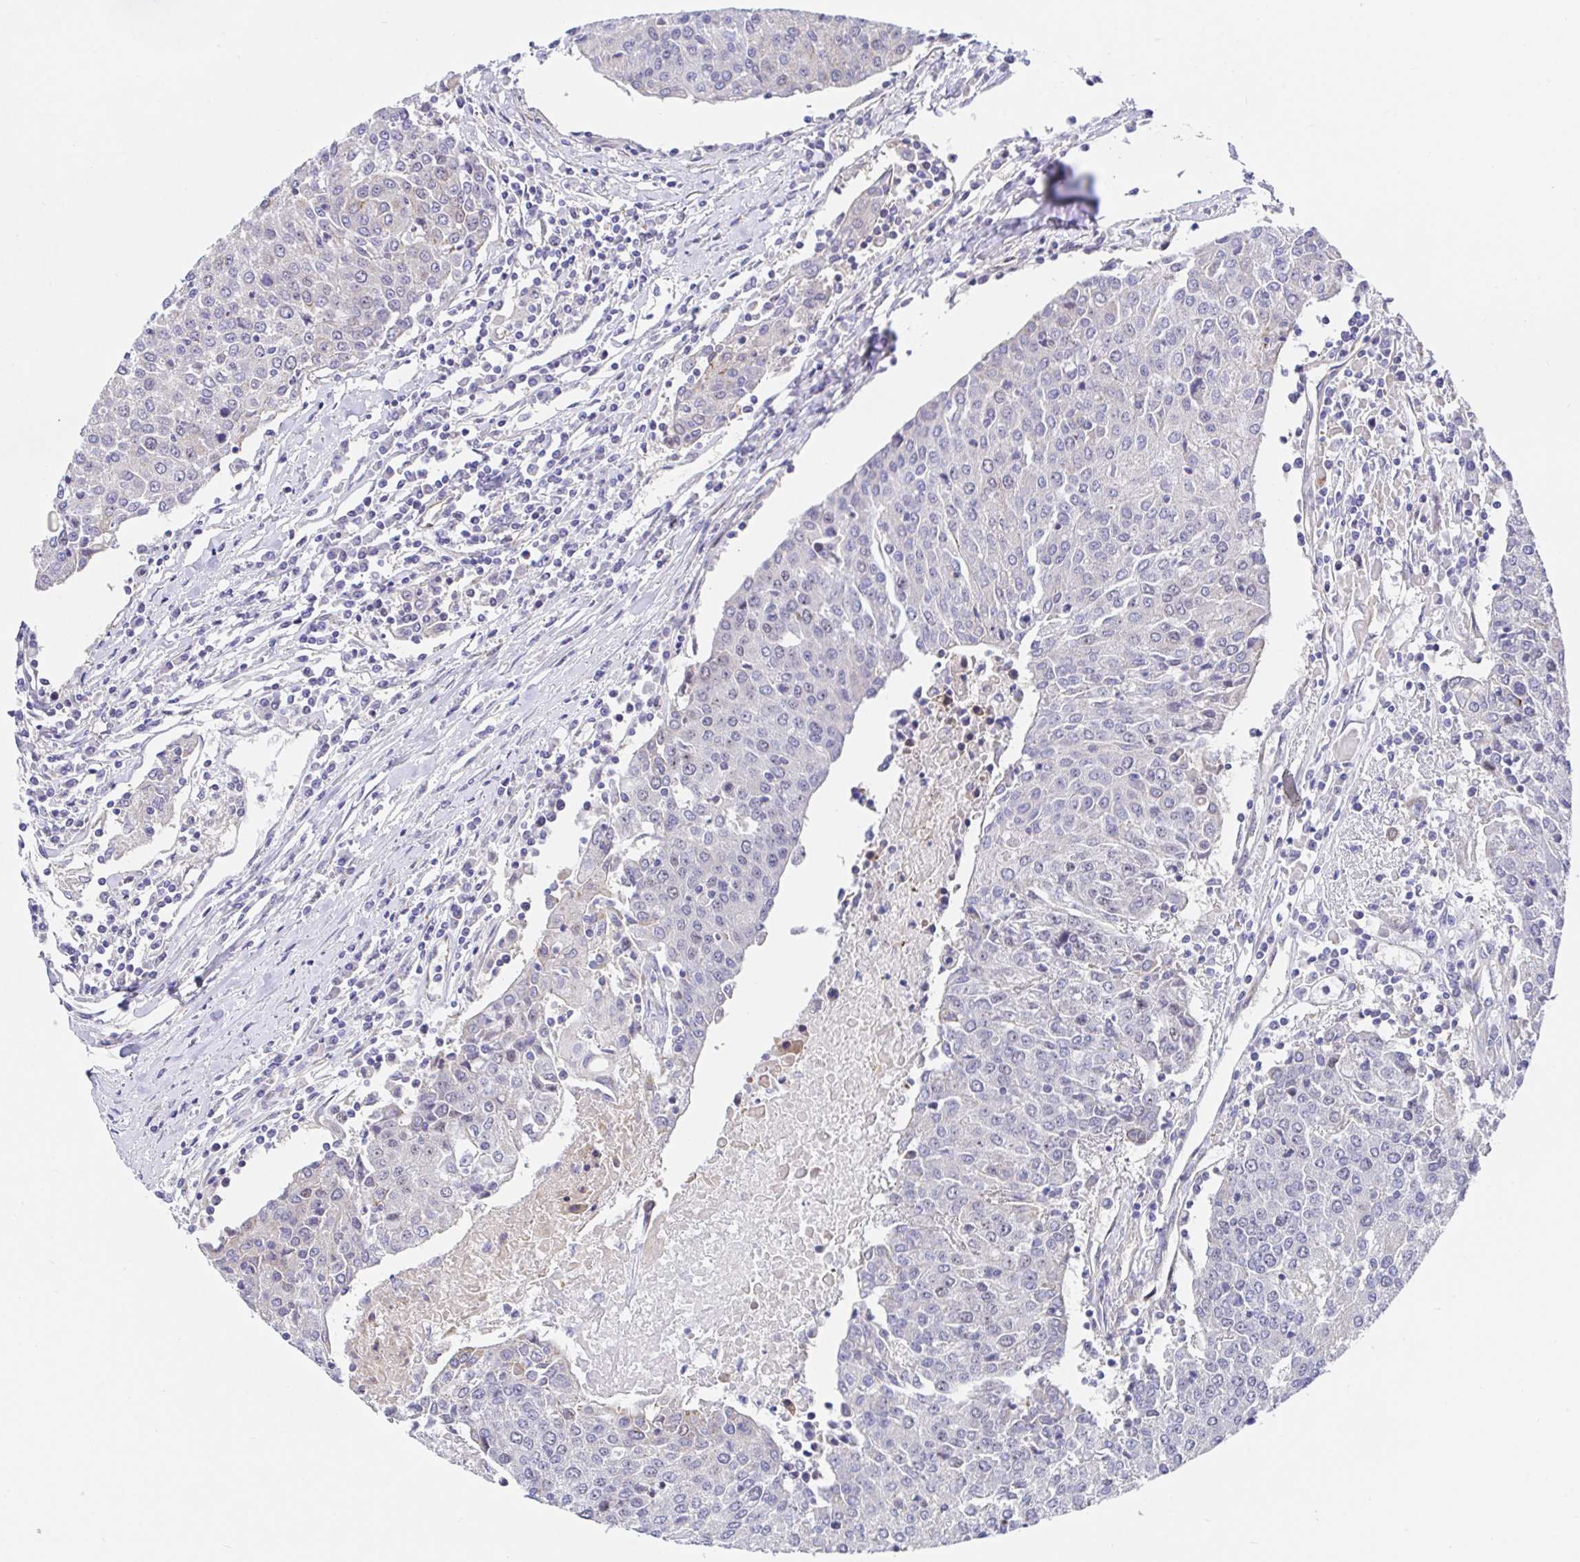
{"staining": {"intensity": "negative", "quantity": "none", "location": "none"}, "tissue": "urothelial cancer", "cell_type": "Tumor cells", "image_type": "cancer", "snomed": [{"axis": "morphology", "description": "Urothelial carcinoma, High grade"}, {"axis": "topography", "description": "Urinary bladder"}], "caption": "IHC histopathology image of urothelial carcinoma (high-grade) stained for a protein (brown), which shows no positivity in tumor cells.", "gene": "TIMELESS", "patient": {"sex": "female", "age": 85}}